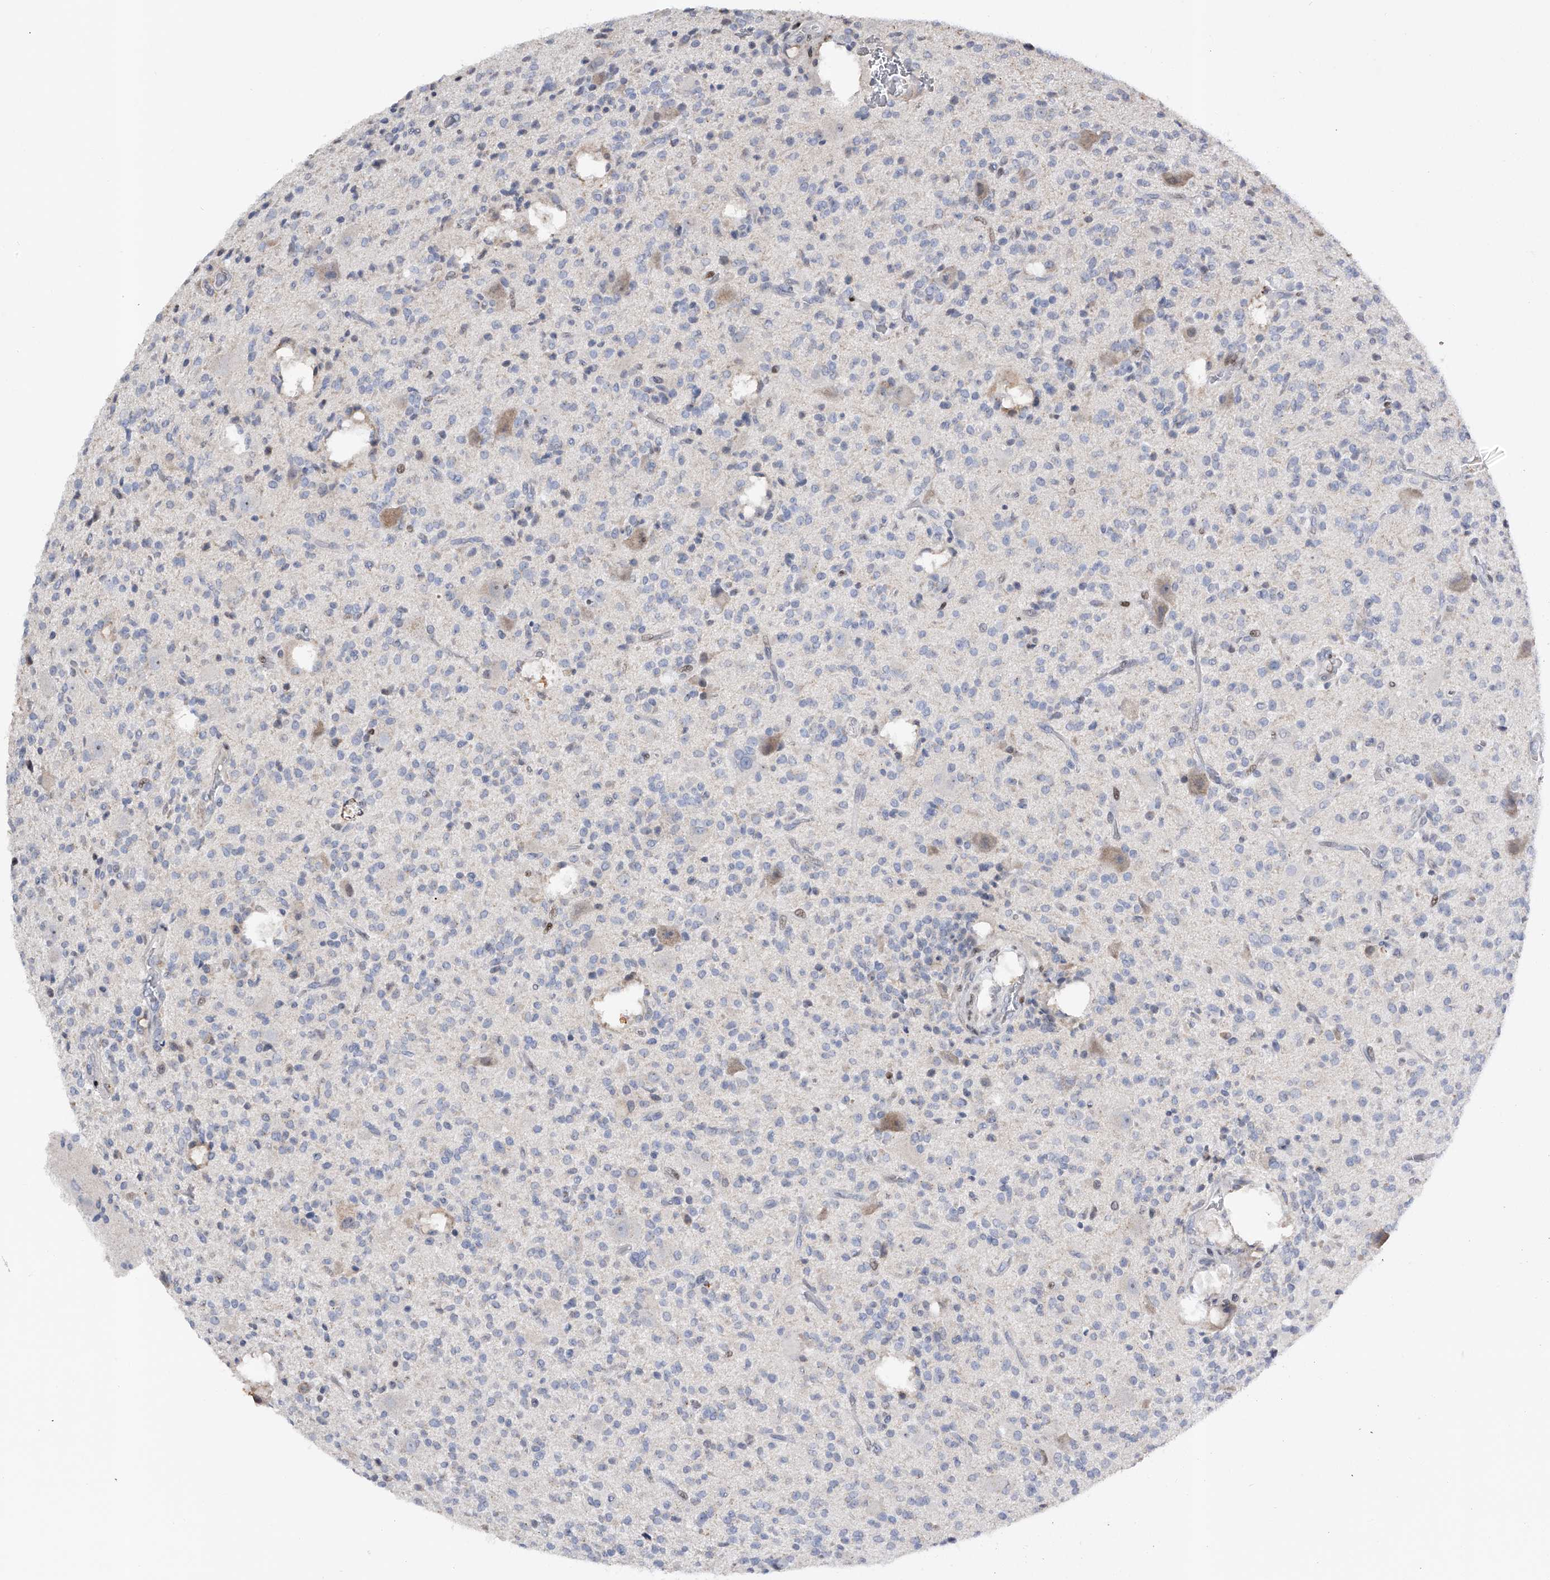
{"staining": {"intensity": "negative", "quantity": "none", "location": "none"}, "tissue": "glioma", "cell_type": "Tumor cells", "image_type": "cancer", "snomed": [{"axis": "morphology", "description": "Glioma, malignant, High grade"}, {"axis": "topography", "description": "Brain"}], "caption": "There is no significant expression in tumor cells of malignant high-grade glioma.", "gene": "RWDD2A", "patient": {"sex": "male", "age": 34}}